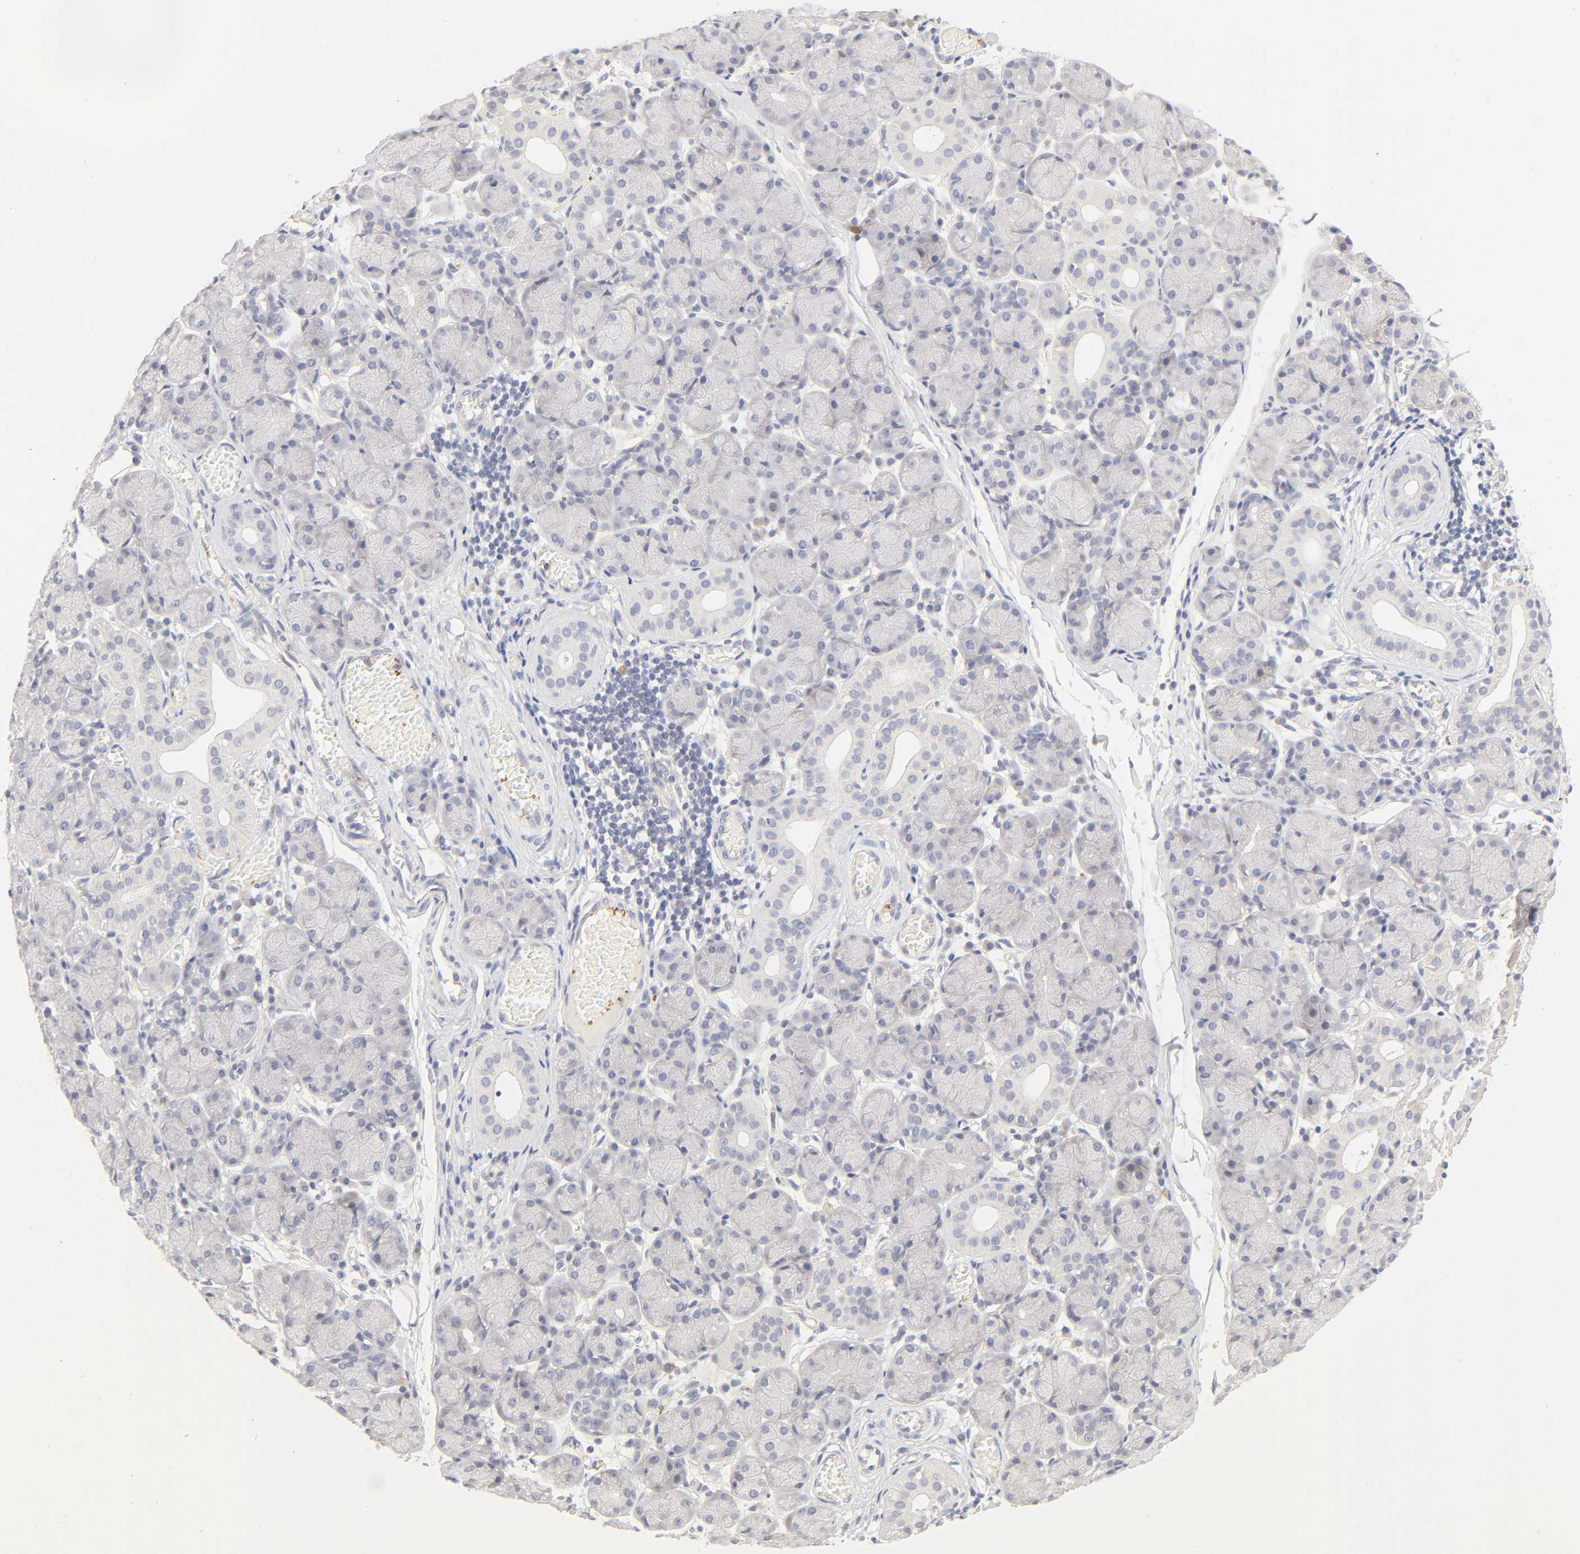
{"staining": {"intensity": "weak", "quantity": "25%-75%", "location": "cytoplasmic/membranous"}, "tissue": "salivary gland", "cell_type": "Glandular cells", "image_type": "normal", "snomed": [{"axis": "morphology", "description": "Normal tissue, NOS"}, {"axis": "topography", "description": "Salivary gland"}], "caption": "Brown immunohistochemical staining in normal human salivary gland reveals weak cytoplasmic/membranous staining in approximately 25%-75% of glandular cells.", "gene": "CYP4B1", "patient": {"sex": "female", "age": 24}}